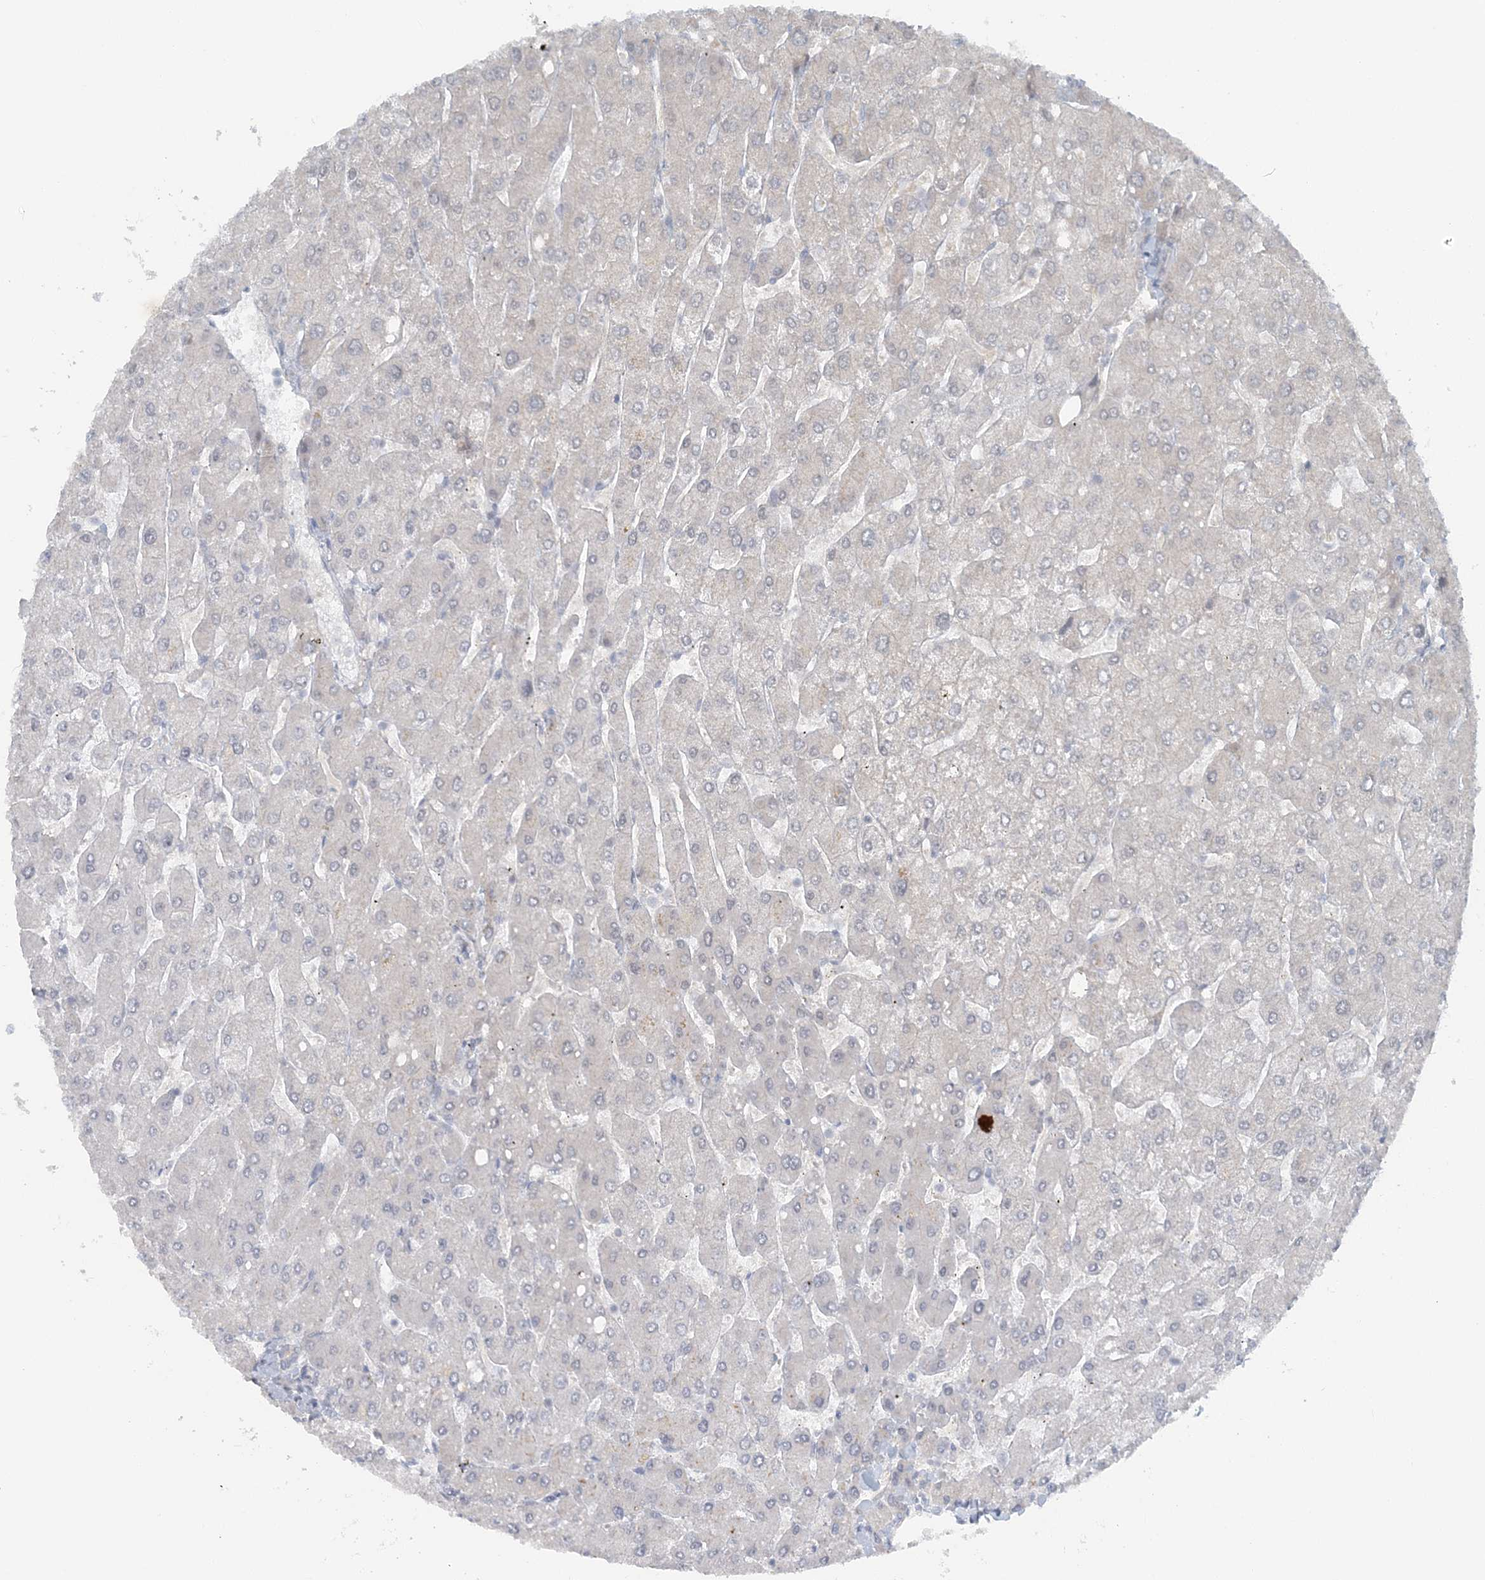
{"staining": {"intensity": "negative", "quantity": "none", "location": "none"}, "tissue": "liver", "cell_type": "Cholangiocytes", "image_type": "normal", "snomed": [{"axis": "morphology", "description": "Normal tissue, NOS"}, {"axis": "topography", "description": "Liver"}], "caption": "Human liver stained for a protein using immunohistochemistry (IHC) exhibits no expression in cholangiocytes.", "gene": "ATP11A", "patient": {"sex": "male", "age": 55}}